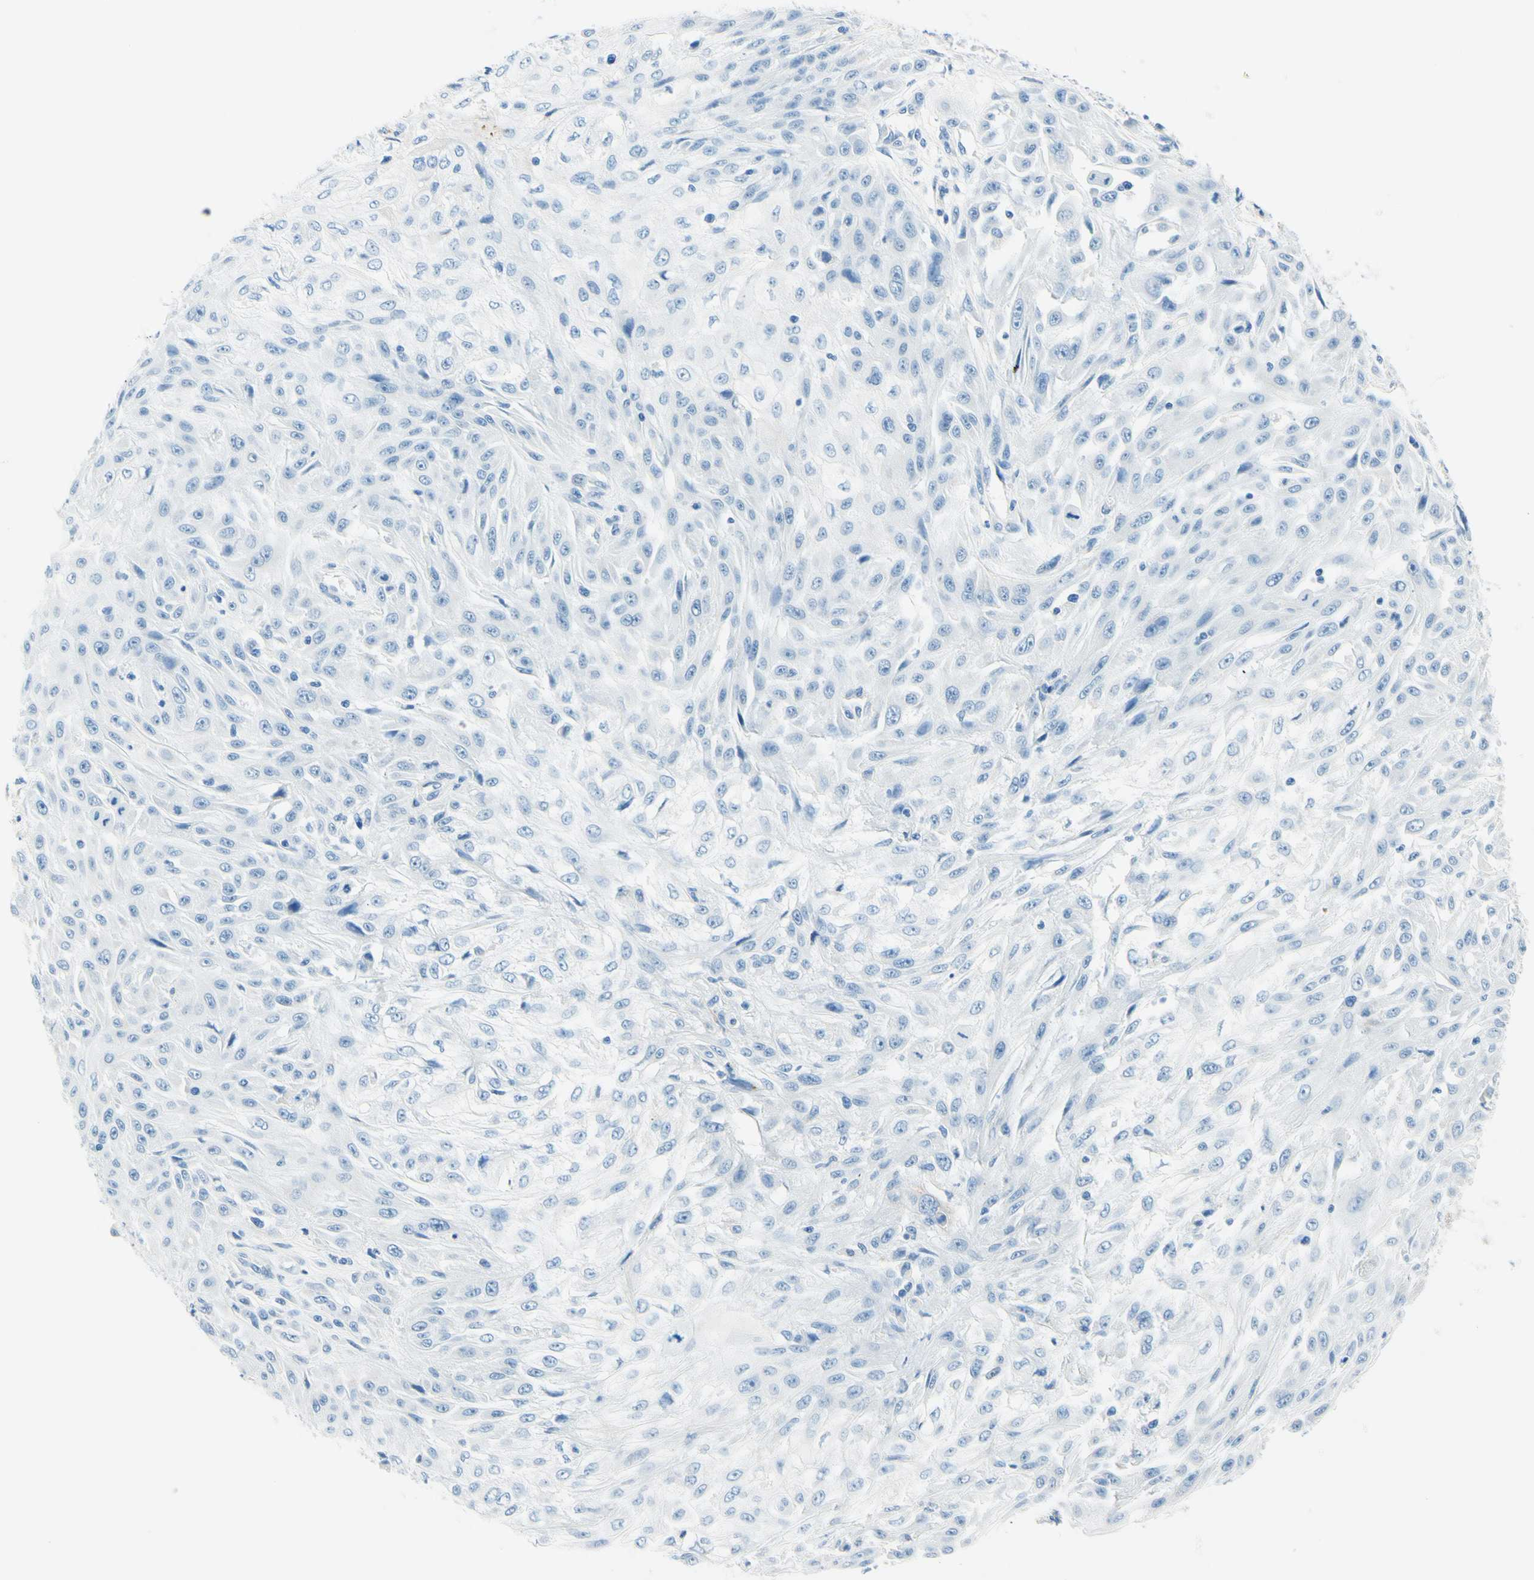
{"staining": {"intensity": "negative", "quantity": "none", "location": "none"}, "tissue": "skin cancer", "cell_type": "Tumor cells", "image_type": "cancer", "snomed": [{"axis": "morphology", "description": "Squamous cell carcinoma, NOS"}, {"axis": "topography", "description": "Skin"}], "caption": "This micrograph is of skin cancer (squamous cell carcinoma) stained with immunohistochemistry (IHC) to label a protein in brown with the nuclei are counter-stained blue. There is no positivity in tumor cells.", "gene": "PASD1", "patient": {"sex": "male", "age": 75}}